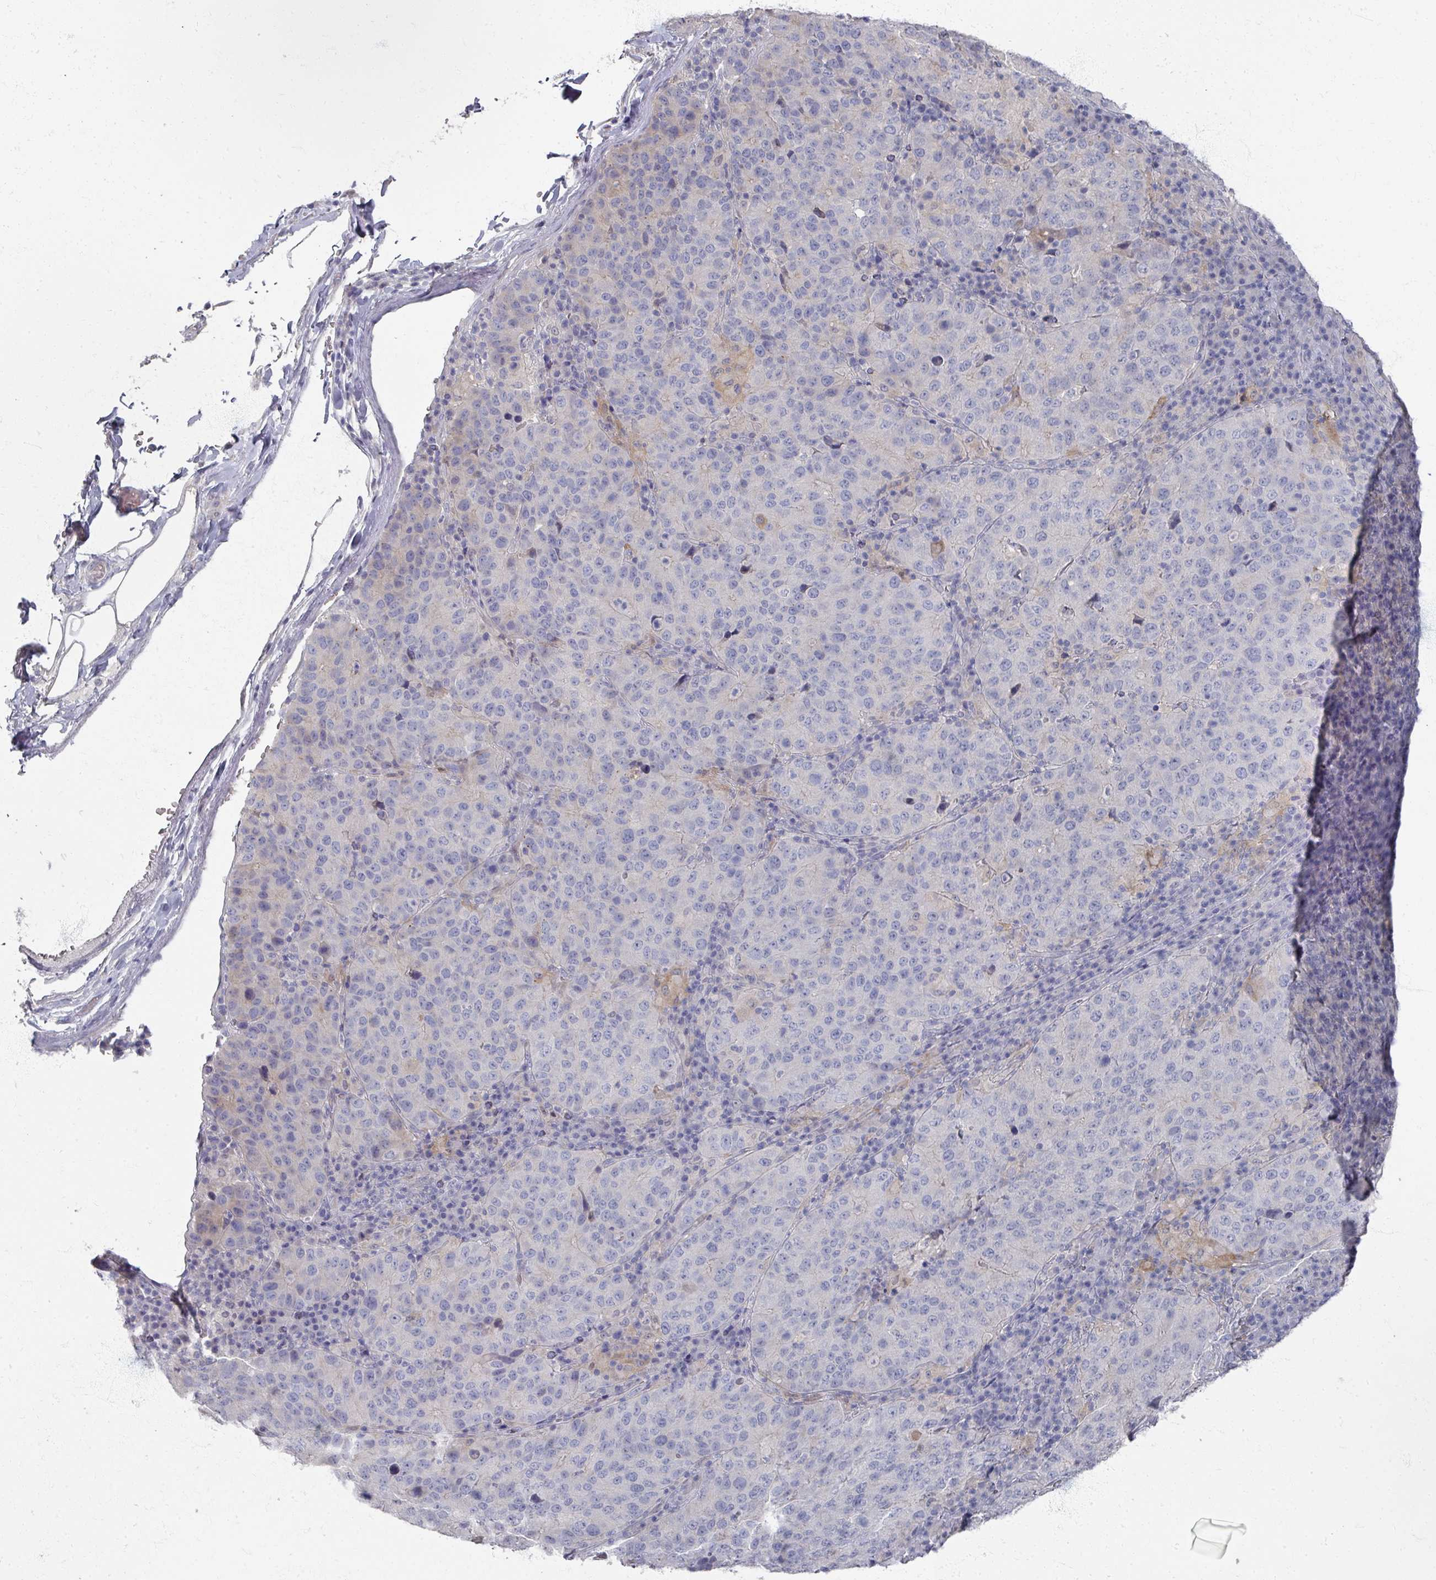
{"staining": {"intensity": "negative", "quantity": "none", "location": "none"}, "tissue": "stomach cancer", "cell_type": "Tumor cells", "image_type": "cancer", "snomed": [{"axis": "morphology", "description": "Adenocarcinoma, NOS"}, {"axis": "topography", "description": "Stomach"}], "caption": "This is a image of immunohistochemistry (IHC) staining of stomach adenocarcinoma, which shows no staining in tumor cells.", "gene": "TTYH3", "patient": {"sex": "male", "age": 71}}